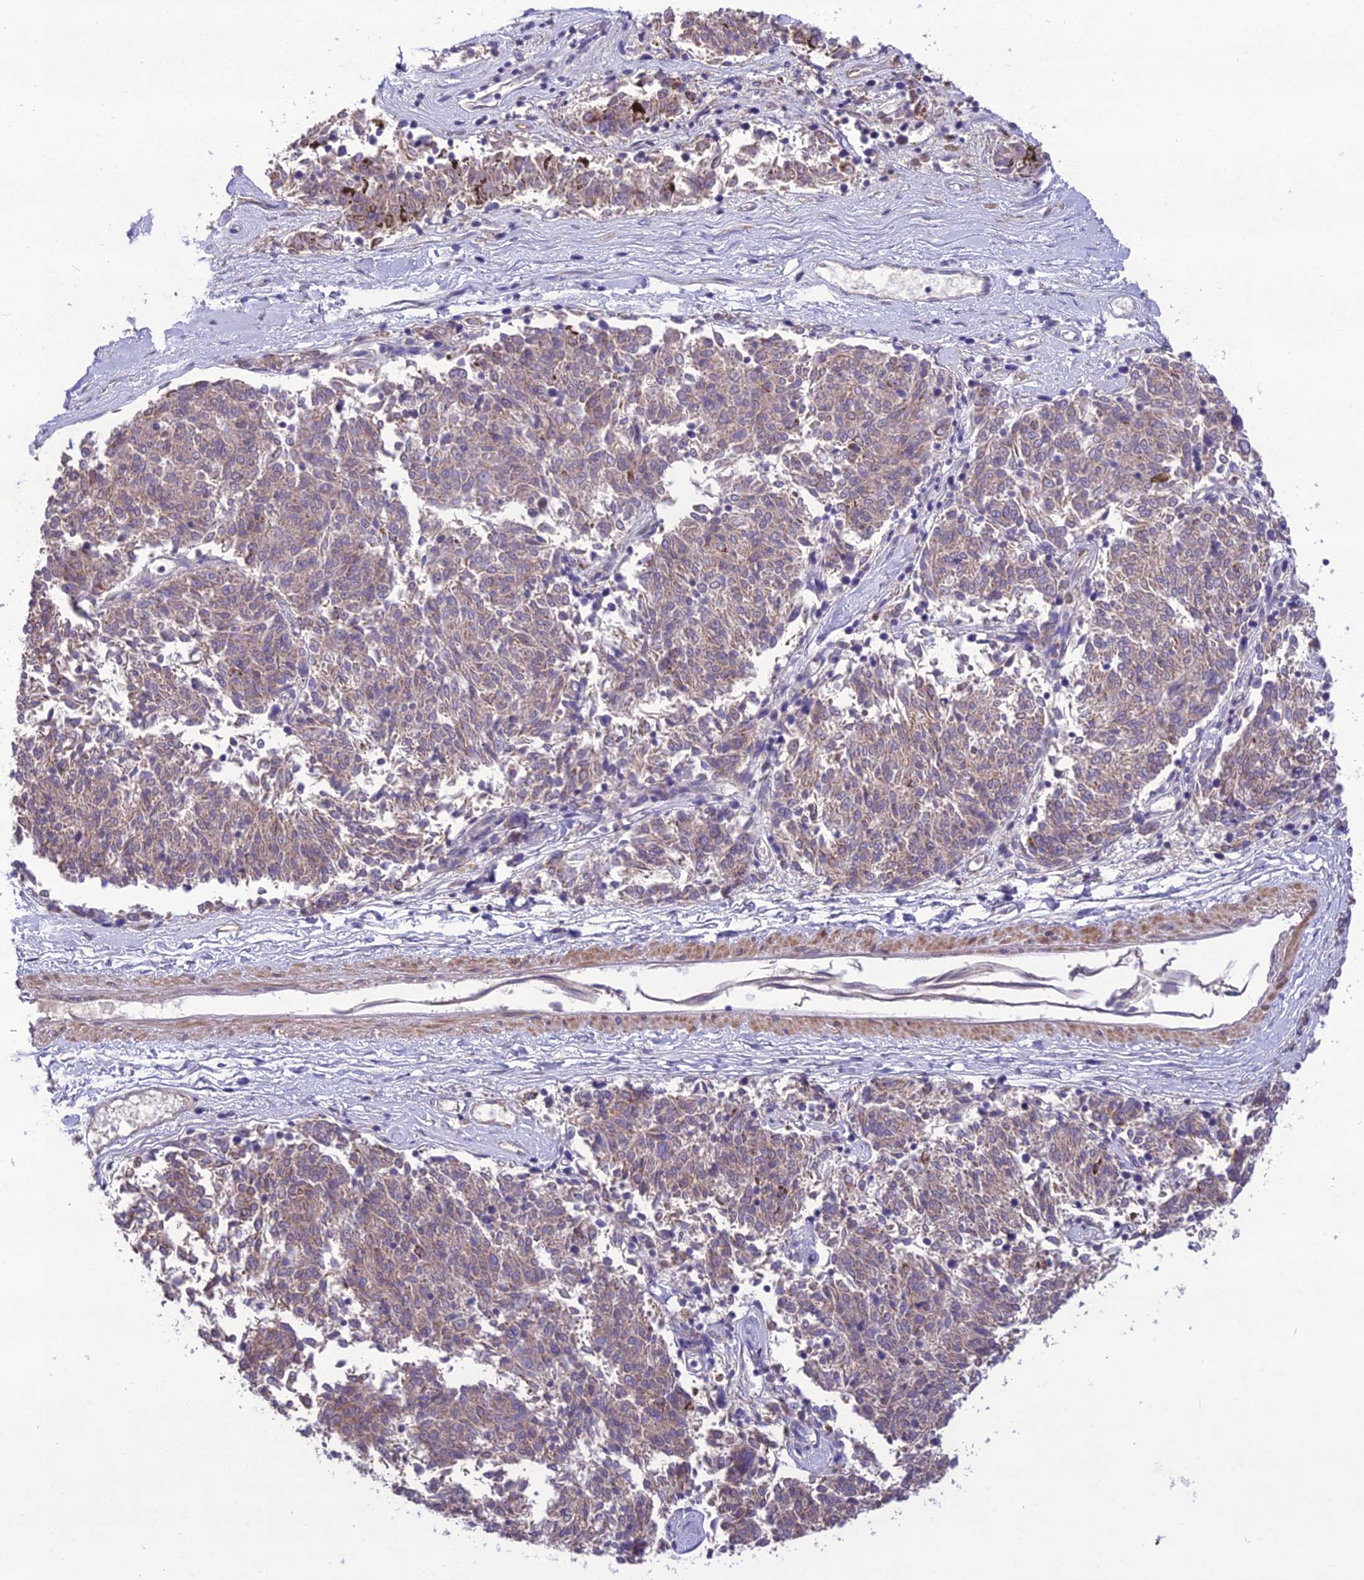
{"staining": {"intensity": "weak", "quantity": ">75%", "location": "cytoplasmic/membranous"}, "tissue": "melanoma", "cell_type": "Tumor cells", "image_type": "cancer", "snomed": [{"axis": "morphology", "description": "Malignant melanoma, NOS"}, {"axis": "topography", "description": "Skin"}], "caption": "This photomicrograph exhibits immunohistochemistry (IHC) staining of malignant melanoma, with low weak cytoplasmic/membranous positivity in approximately >75% of tumor cells.", "gene": "NODAL", "patient": {"sex": "female", "age": 72}}